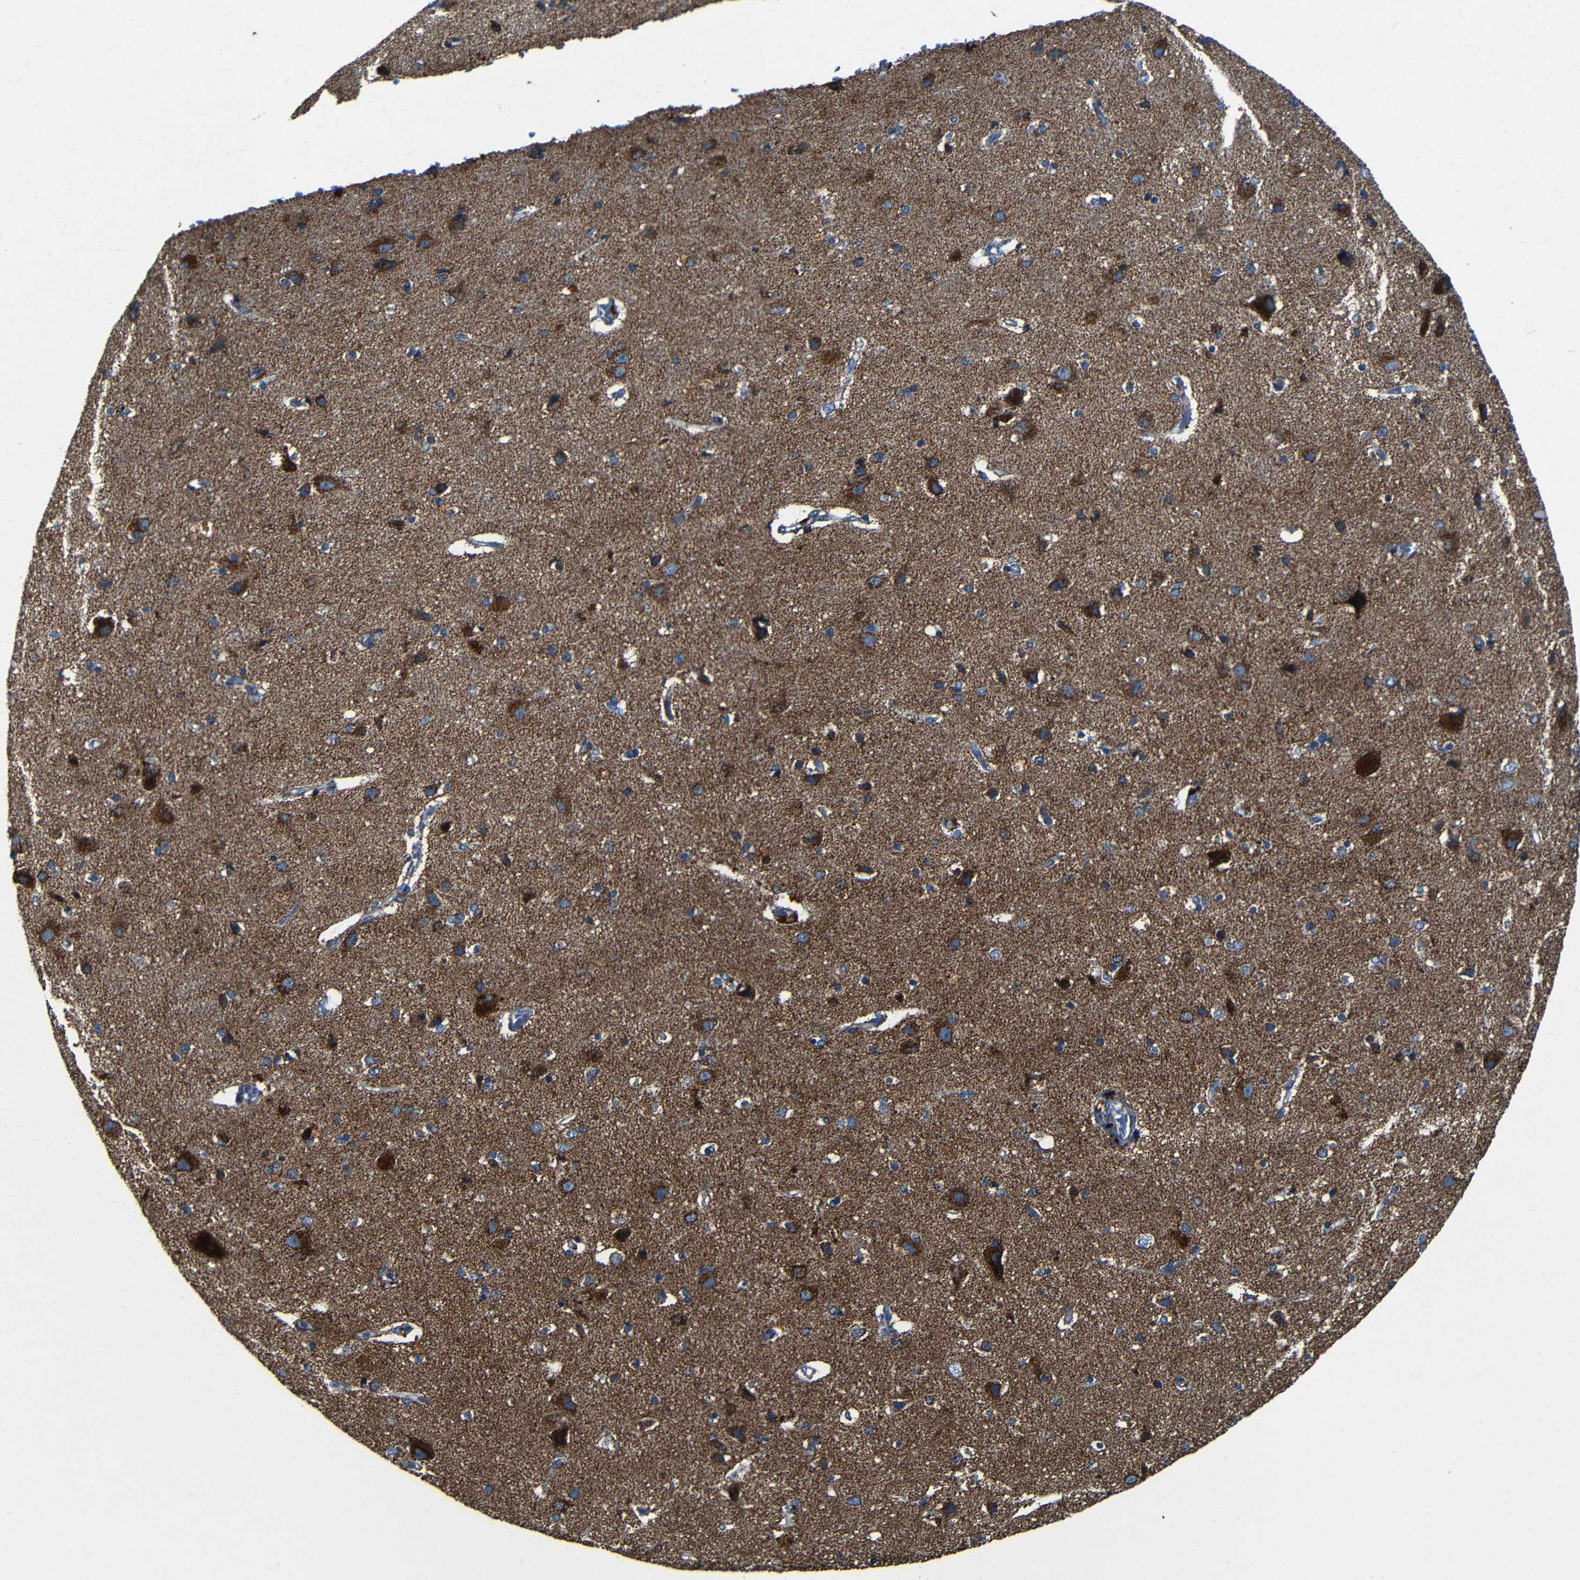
{"staining": {"intensity": "negative", "quantity": "none", "location": "none"}, "tissue": "cerebral cortex", "cell_type": "Endothelial cells", "image_type": "normal", "snomed": [{"axis": "morphology", "description": "Normal tissue, NOS"}, {"axis": "topography", "description": "Cerebral cortex"}], "caption": "Immunohistochemistry (IHC) histopathology image of unremarkable human cerebral cortex stained for a protein (brown), which reveals no staining in endothelial cells.", "gene": "WSCD2", "patient": {"sex": "female", "age": 54}}